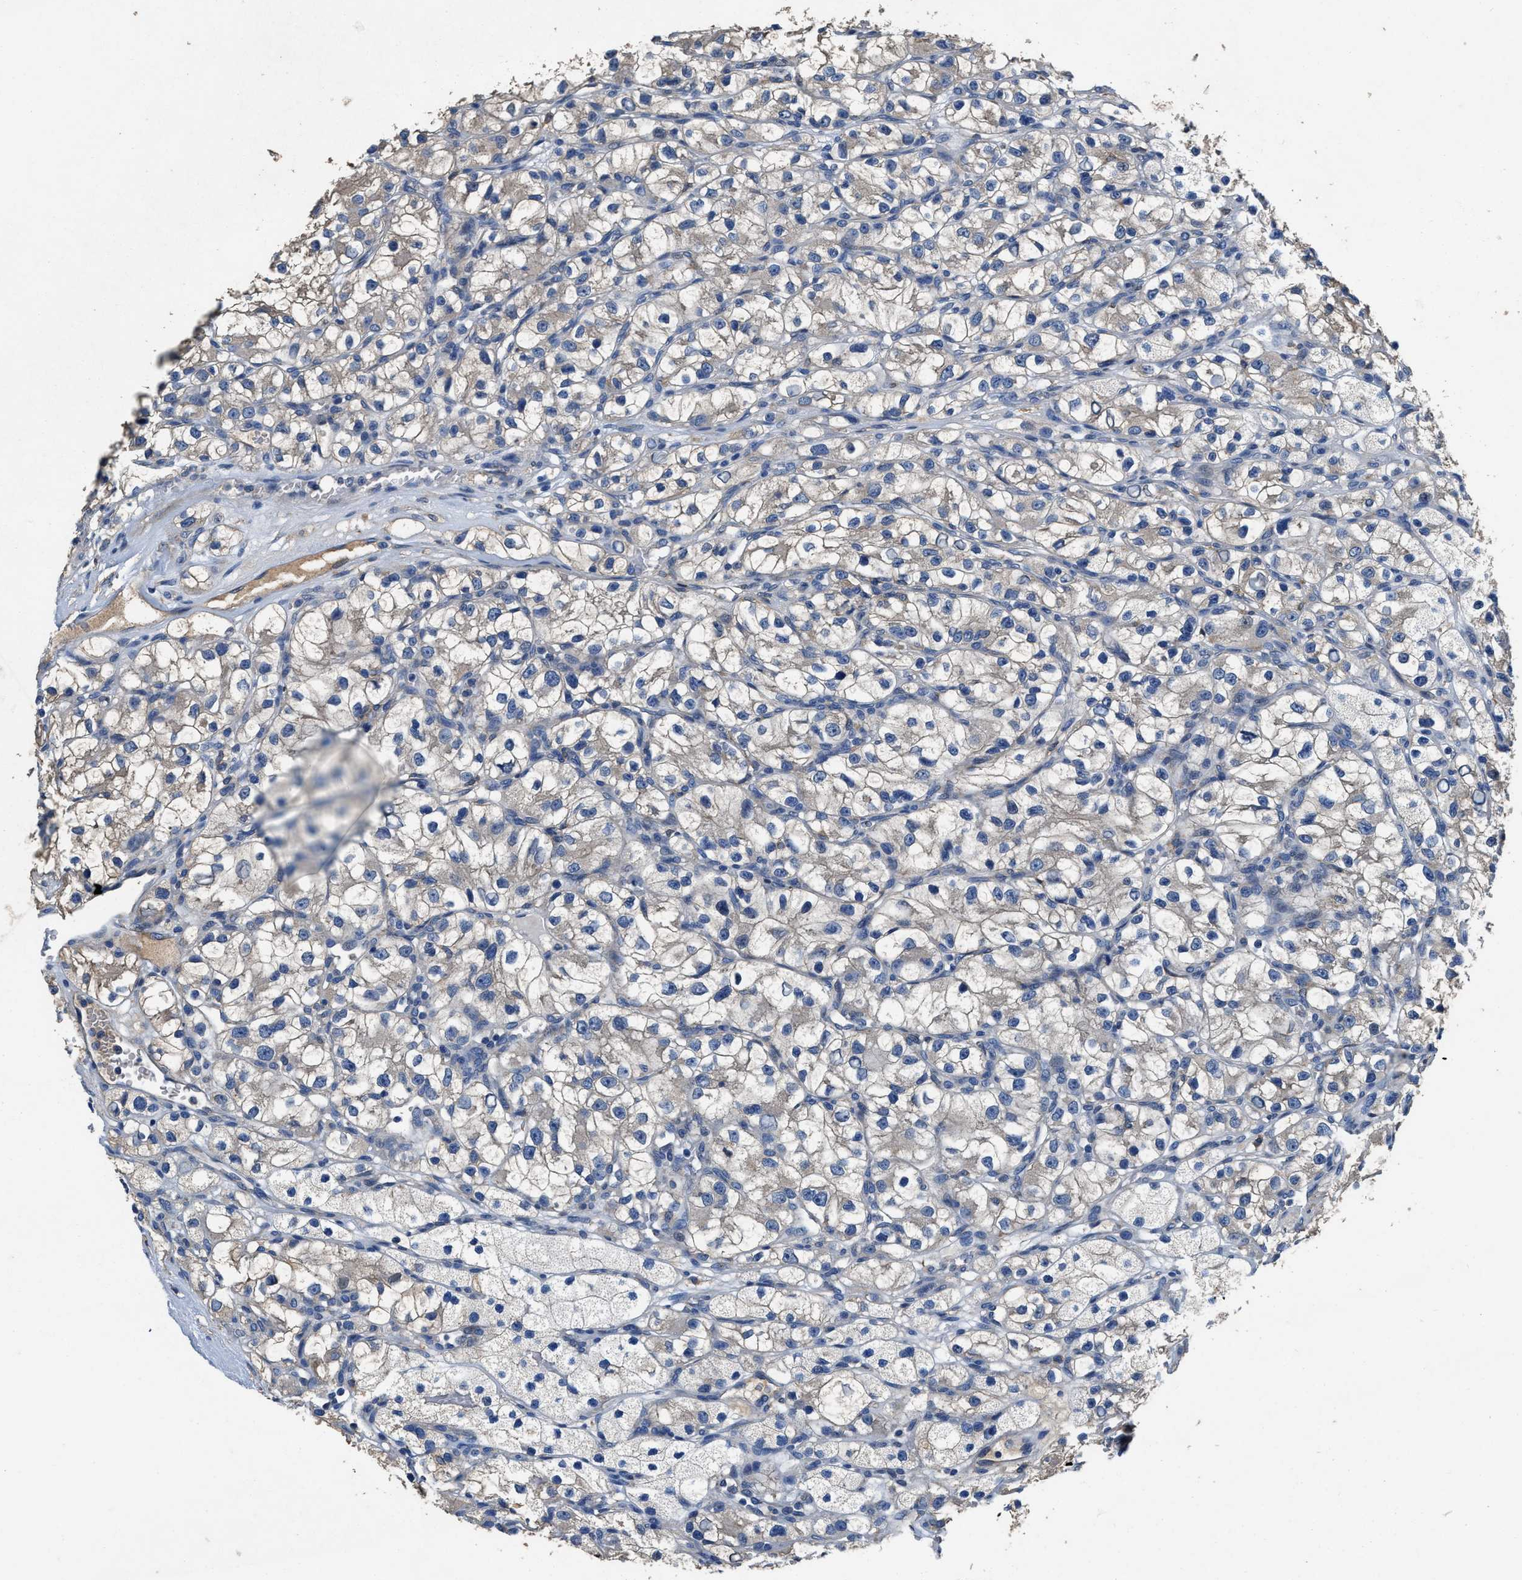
{"staining": {"intensity": "negative", "quantity": "none", "location": "none"}, "tissue": "renal cancer", "cell_type": "Tumor cells", "image_type": "cancer", "snomed": [{"axis": "morphology", "description": "Adenocarcinoma, NOS"}, {"axis": "topography", "description": "Kidney"}], "caption": "This is an IHC photomicrograph of adenocarcinoma (renal). There is no positivity in tumor cells.", "gene": "PEG10", "patient": {"sex": "female", "age": 57}}